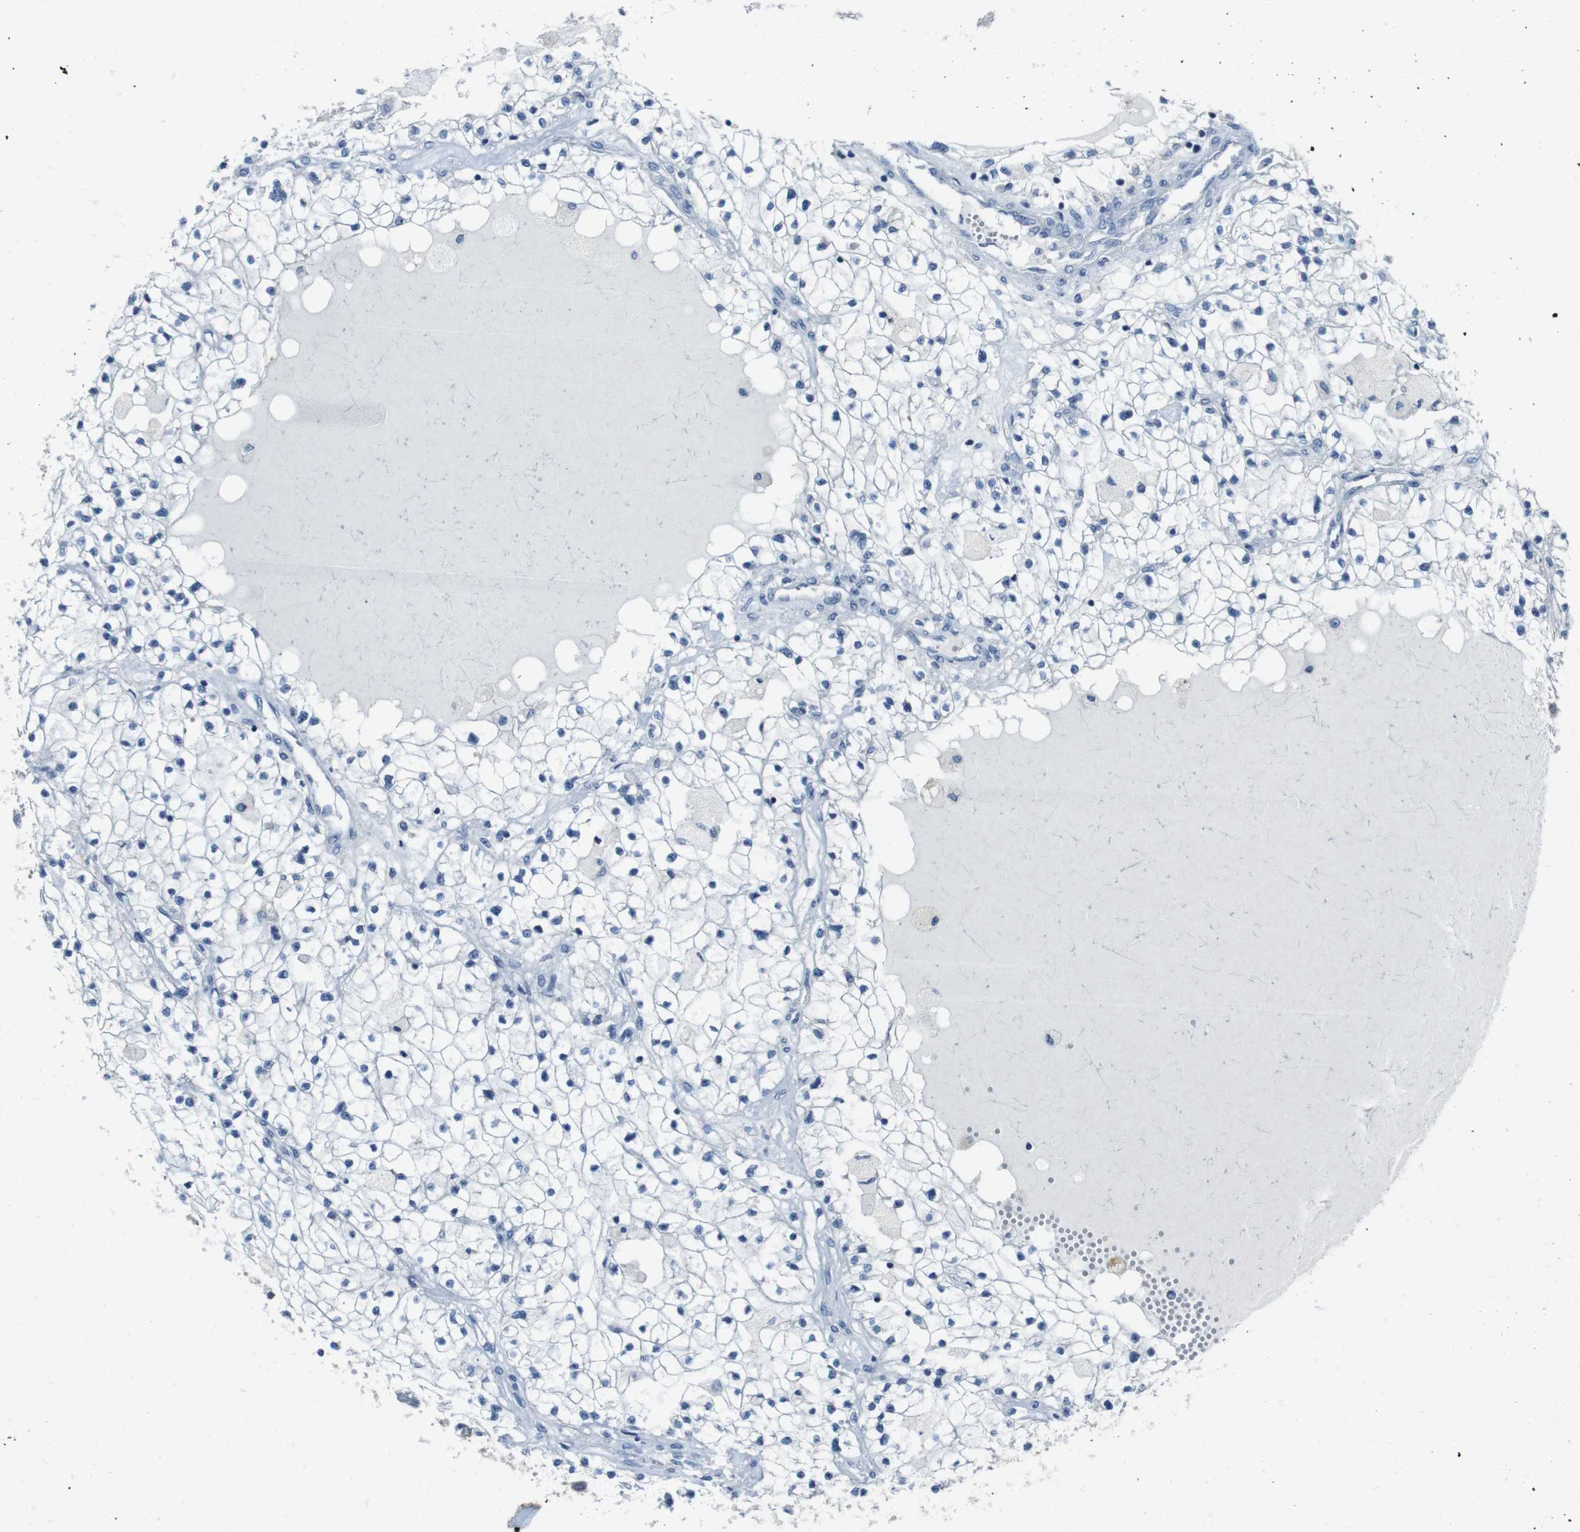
{"staining": {"intensity": "negative", "quantity": "none", "location": "none"}, "tissue": "renal cancer", "cell_type": "Tumor cells", "image_type": "cancer", "snomed": [{"axis": "morphology", "description": "Adenocarcinoma, NOS"}, {"axis": "topography", "description": "Kidney"}], "caption": "Tumor cells show no significant staining in renal cancer (adenocarcinoma).", "gene": "ENTPD7", "patient": {"sex": "male", "age": 68}}